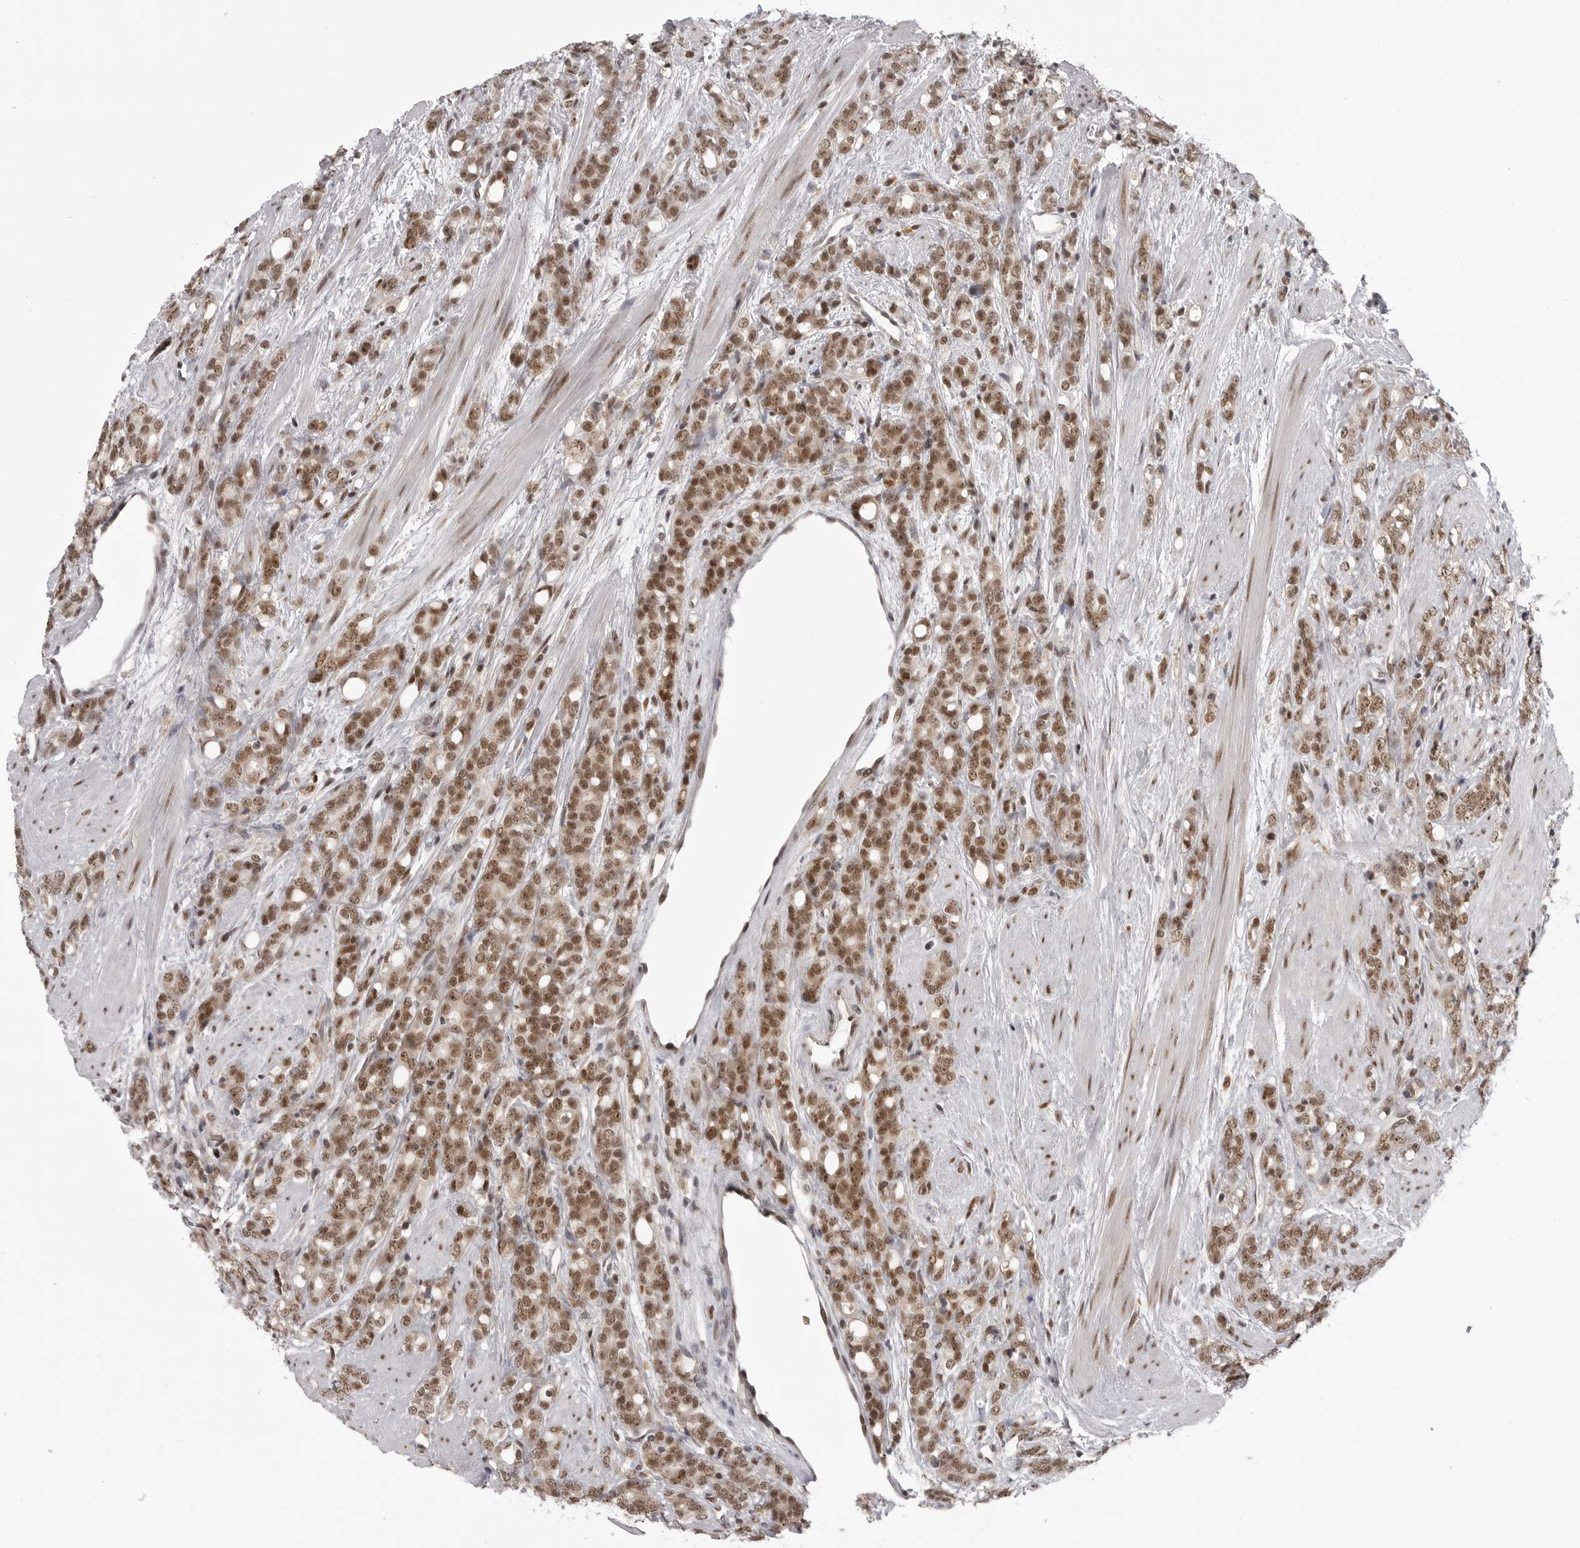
{"staining": {"intensity": "moderate", "quantity": ">75%", "location": "nuclear"}, "tissue": "prostate cancer", "cell_type": "Tumor cells", "image_type": "cancer", "snomed": [{"axis": "morphology", "description": "Adenocarcinoma, High grade"}, {"axis": "topography", "description": "Prostate"}], "caption": "High-power microscopy captured an immunohistochemistry histopathology image of prostate adenocarcinoma (high-grade), revealing moderate nuclear staining in approximately >75% of tumor cells. The staining was performed using DAB (3,3'-diaminobenzidine), with brown indicating positive protein expression. Nuclei are stained blue with hematoxylin.", "gene": "PRDM10", "patient": {"sex": "male", "age": 62}}